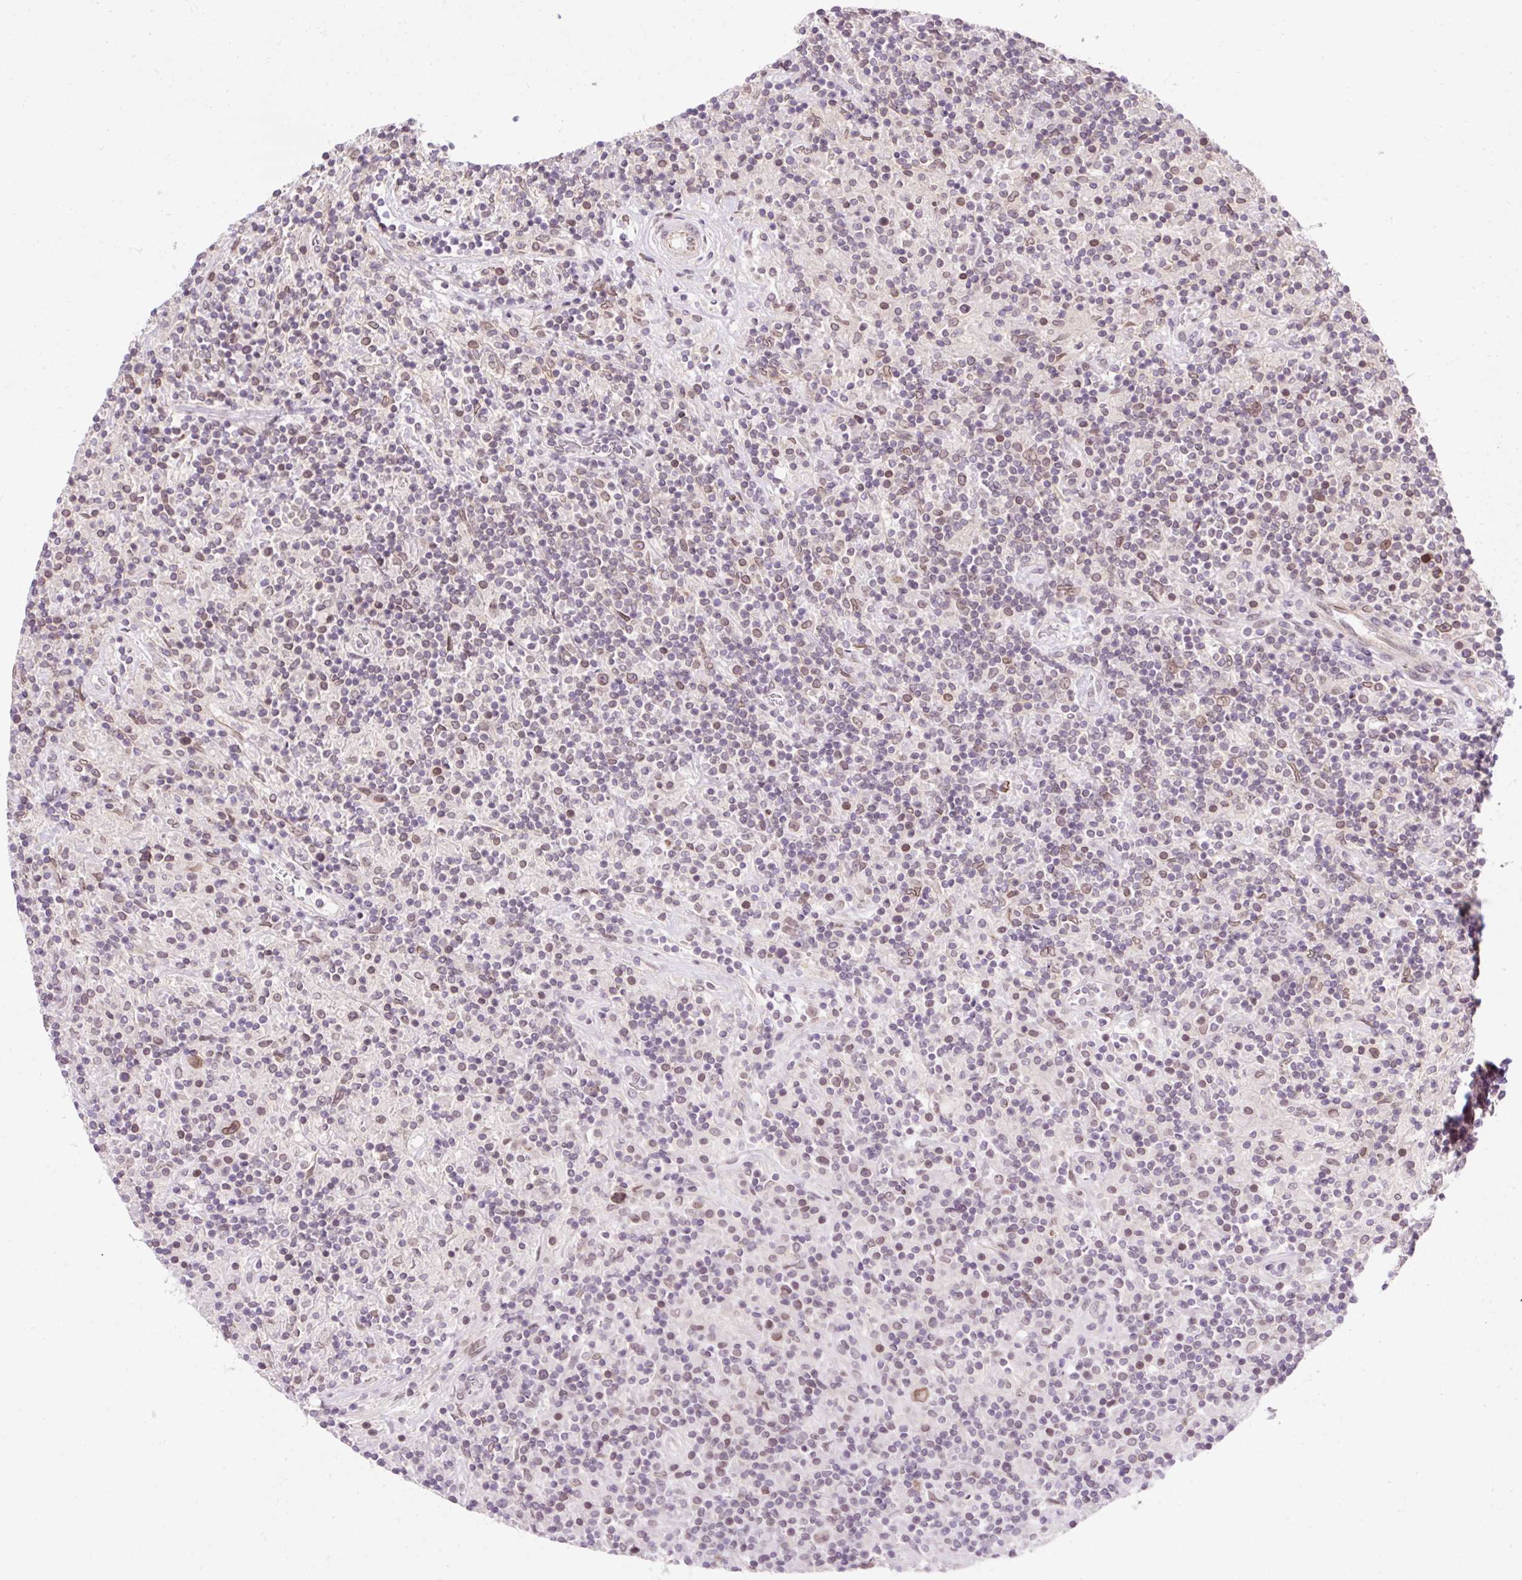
{"staining": {"intensity": "moderate", "quantity": ">75%", "location": "cytoplasmic/membranous,nuclear"}, "tissue": "lymphoma", "cell_type": "Tumor cells", "image_type": "cancer", "snomed": [{"axis": "morphology", "description": "Hodgkin's disease, NOS"}, {"axis": "topography", "description": "Lymph node"}], "caption": "This photomicrograph shows immunohistochemistry staining of lymphoma, with medium moderate cytoplasmic/membranous and nuclear expression in approximately >75% of tumor cells.", "gene": "ZNF610", "patient": {"sex": "male", "age": 70}}